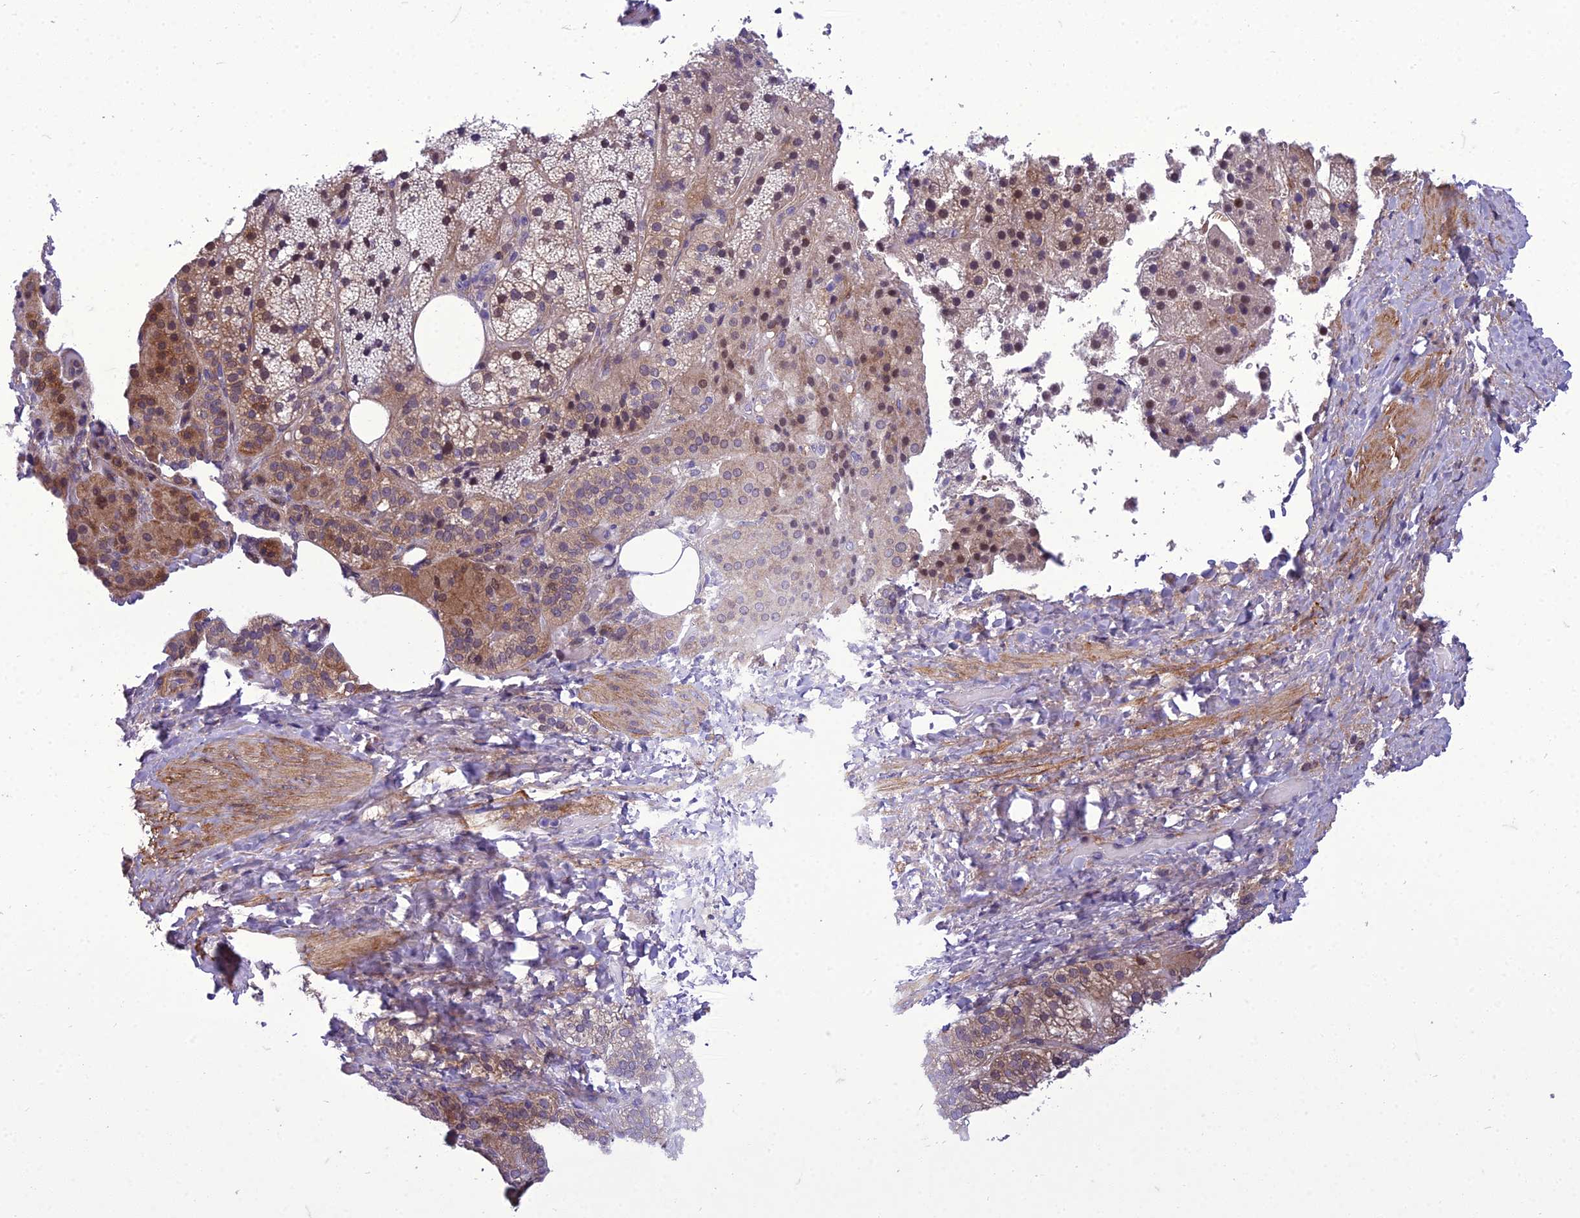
{"staining": {"intensity": "moderate", "quantity": "25%-75%", "location": "cytoplasmic/membranous,nuclear"}, "tissue": "adrenal gland", "cell_type": "Glandular cells", "image_type": "normal", "snomed": [{"axis": "morphology", "description": "Normal tissue, NOS"}, {"axis": "topography", "description": "Adrenal gland"}], "caption": "DAB immunohistochemical staining of normal adrenal gland displays moderate cytoplasmic/membranous,nuclear protein expression in about 25%-75% of glandular cells.", "gene": "GAB4", "patient": {"sex": "female", "age": 59}}